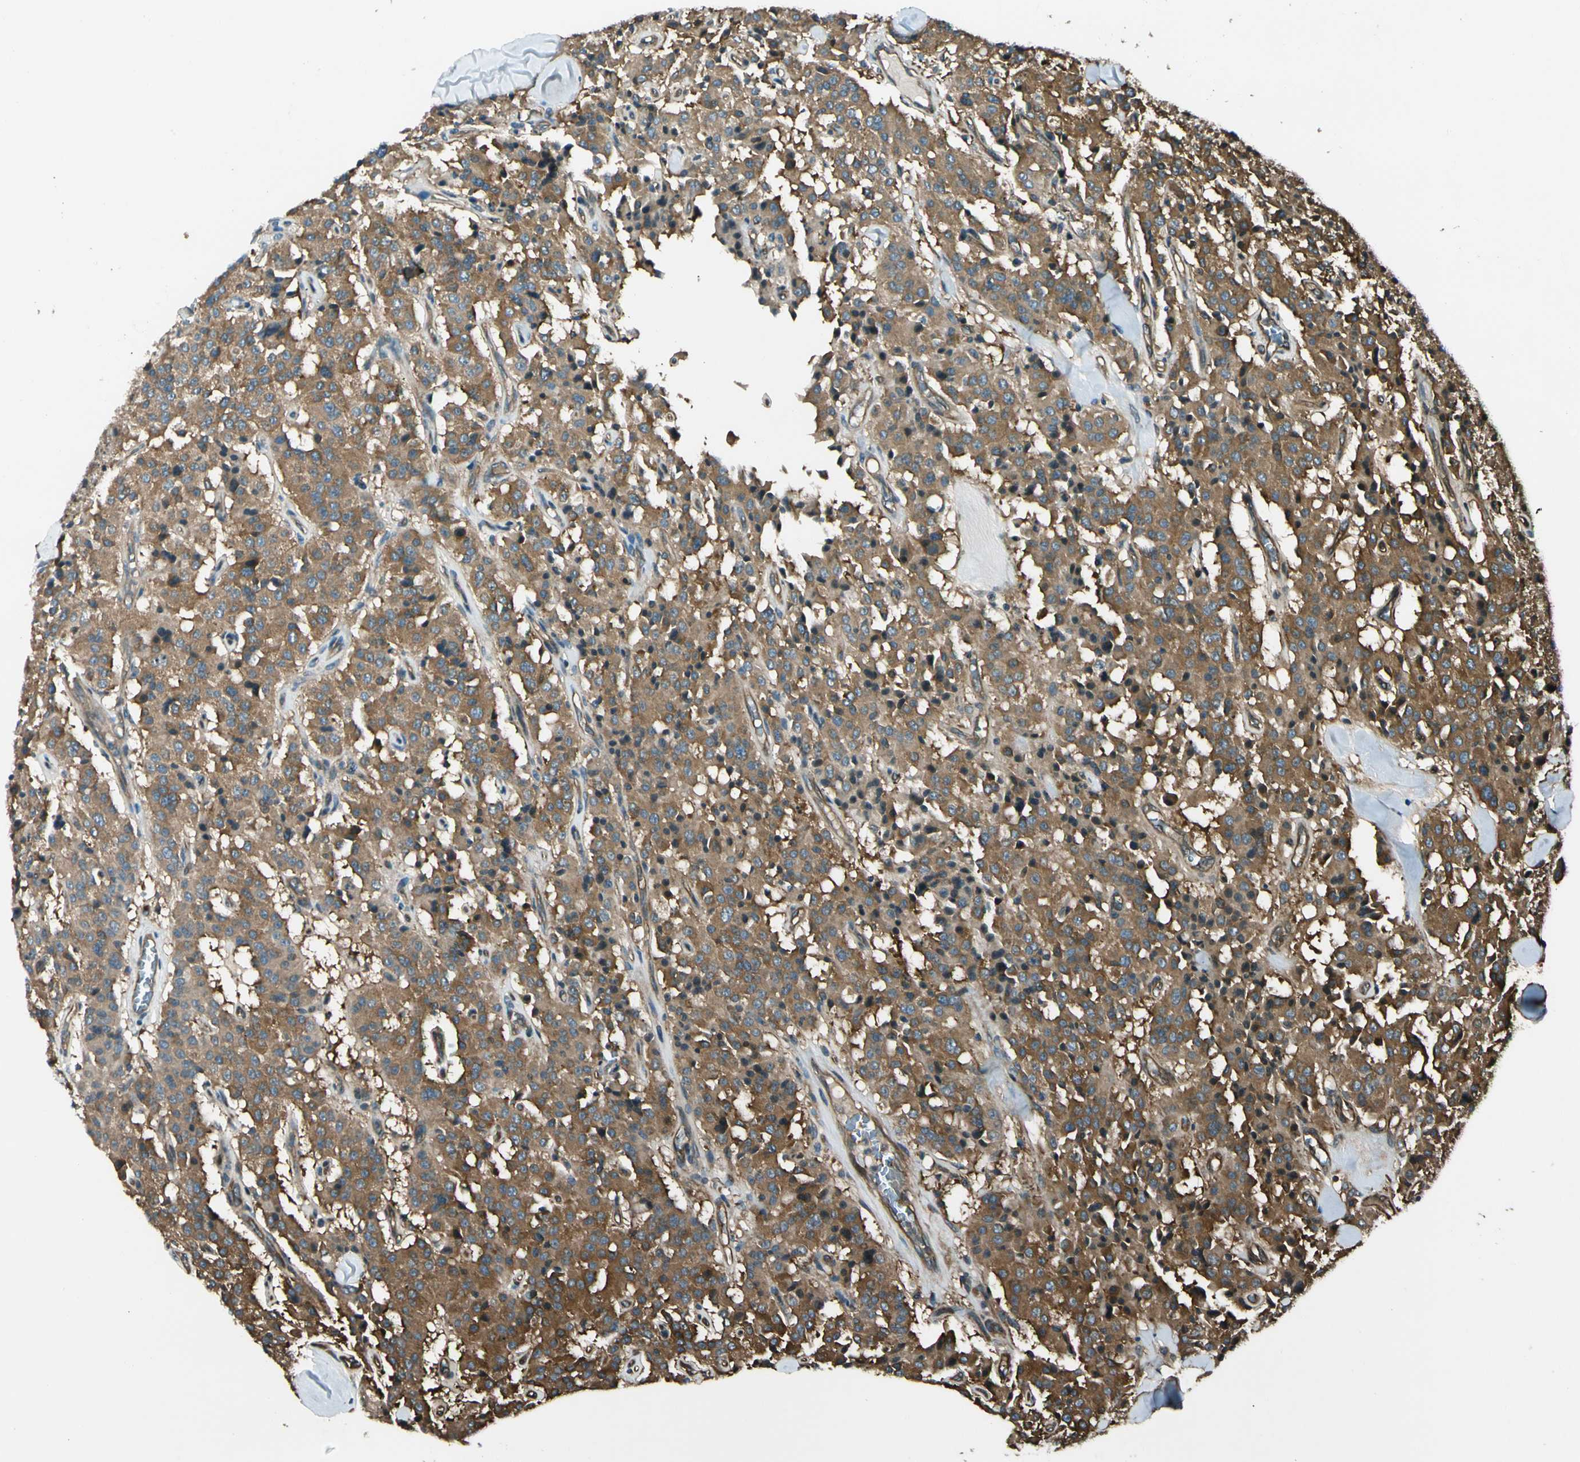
{"staining": {"intensity": "moderate", "quantity": ">75%", "location": "cytoplasmic/membranous"}, "tissue": "carcinoid", "cell_type": "Tumor cells", "image_type": "cancer", "snomed": [{"axis": "morphology", "description": "Carcinoid, malignant, NOS"}, {"axis": "topography", "description": "Lung"}], "caption": "A medium amount of moderate cytoplasmic/membranous staining is identified in about >75% of tumor cells in malignant carcinoid tissue.", "gene": "ROCK2", "patient": {"sex": "male", "age": 30}}